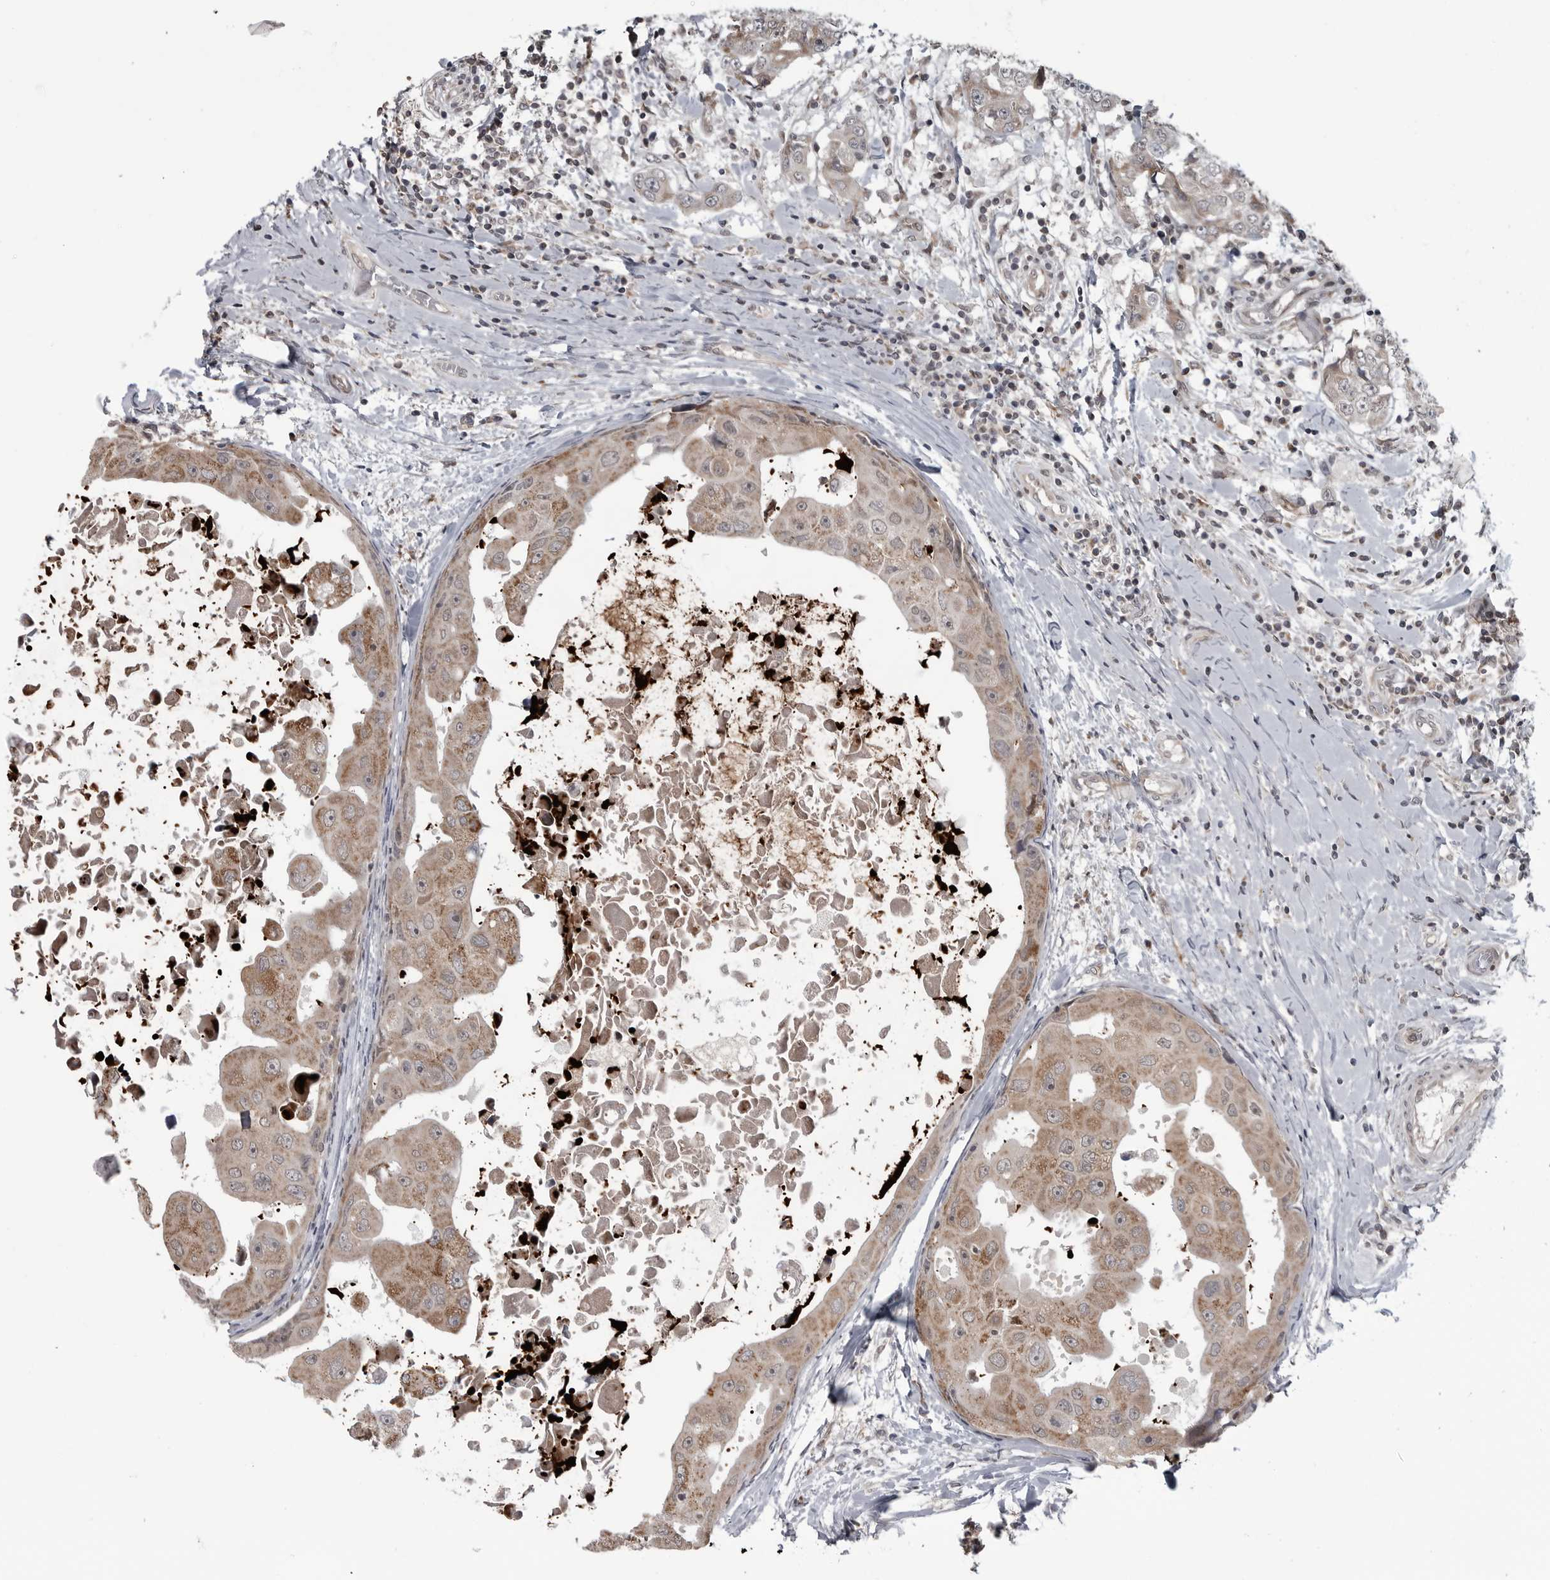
{"staining": {"intensity": "moderate", "quantity": "25%-75%", "location": "cytoplasmic/membranous"}, "tissue": "breast cancer", "cell_type": "Tumor cells", "image_type": "cancer", "snomed": [{"axis": "morphology", "description": "Duct carcinoma"}, {"axis": "topography", "description": "Breast"}], "caption": "Brown immunohistochemical staining in human intraductal carcinoma (breast) shows moderate cytoplasmic/membranous staining in approximately 25%-75% of tumor cells. (DAB (3,3'-diaminobenzidine) IHC with brightfield microscopy, high magnification).", "gene": "FAAP100", "patient": {"sex": "female", "age": 27}}